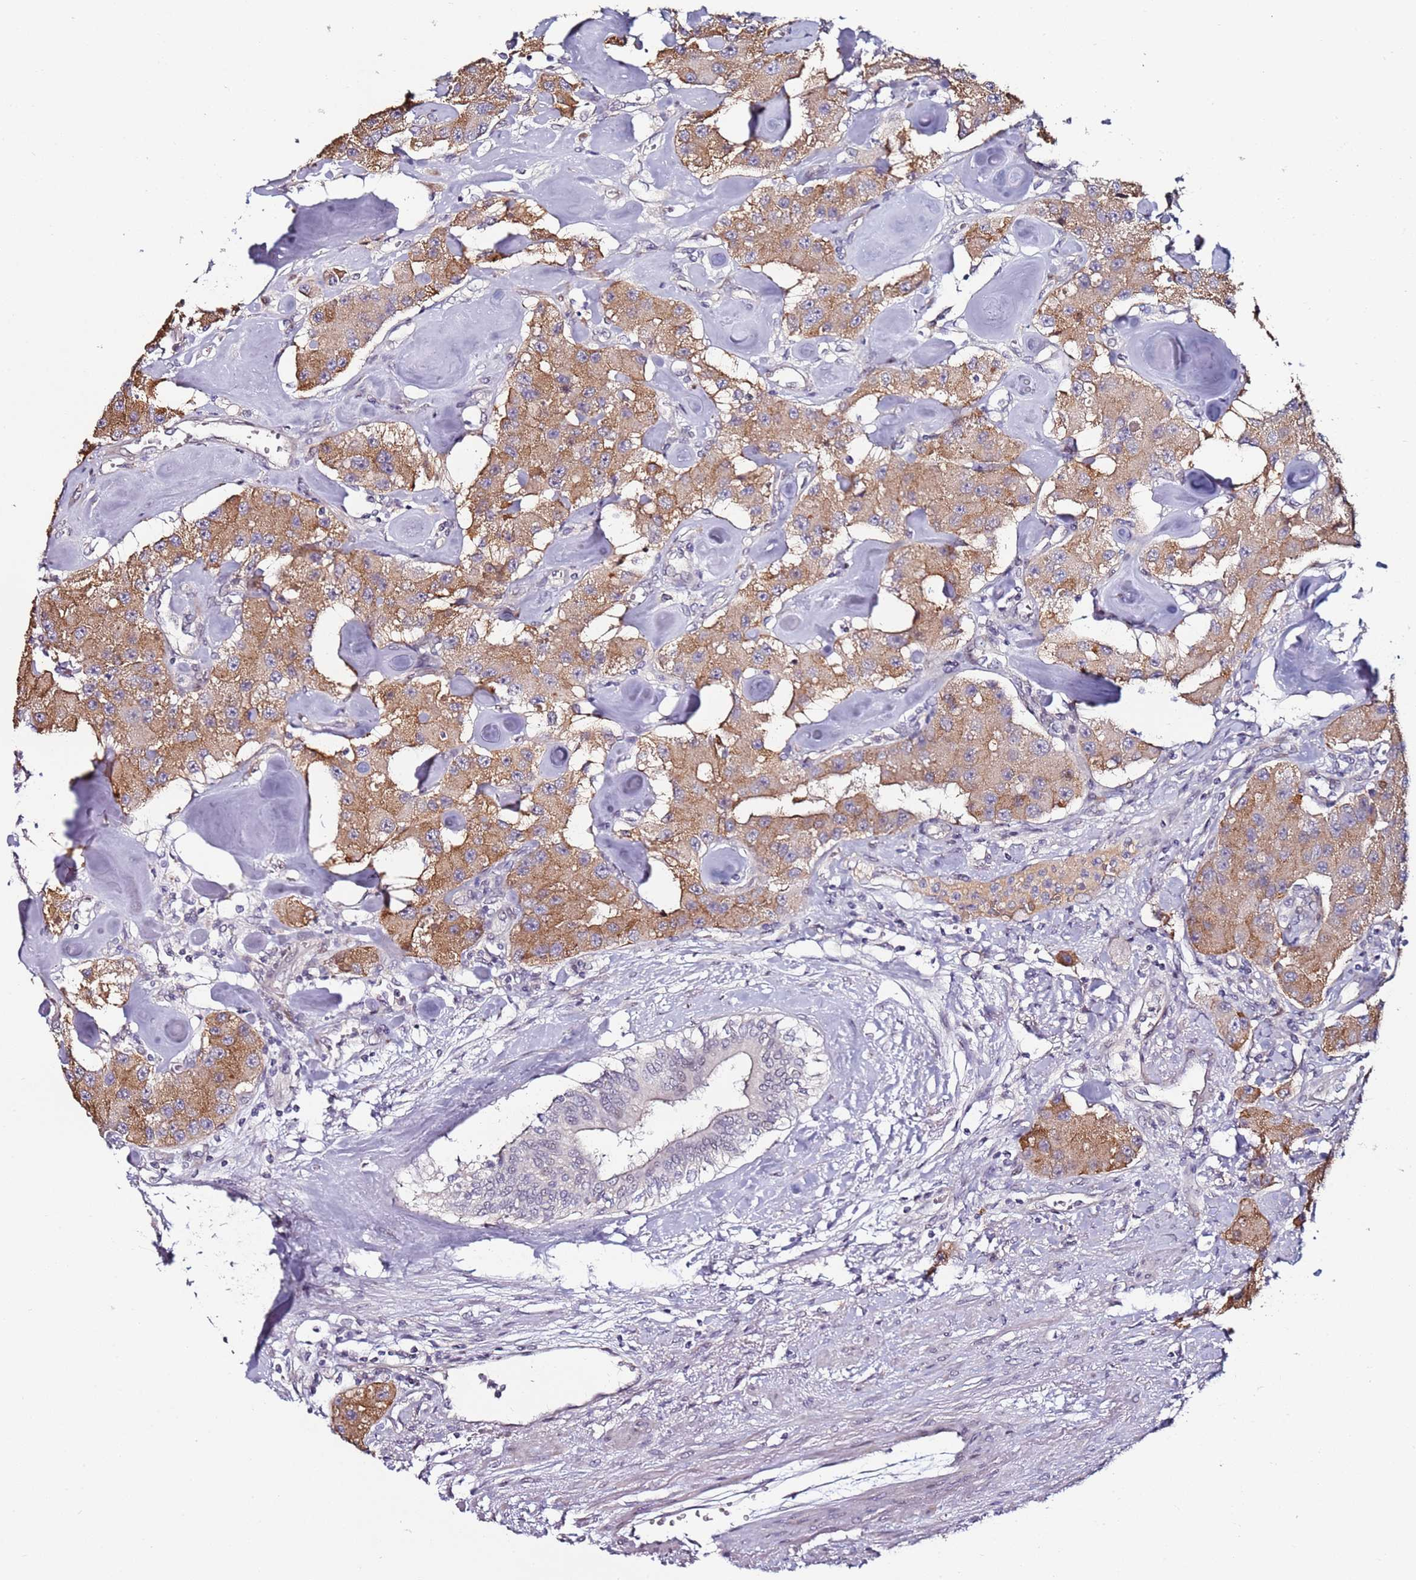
{"staining": {"intensity": "moderate", "quantity": ">75%", "location": "cytoplasmic/membranous"}, "tissue": "carcinoid", "cell_type": "Tumor cells", "image_type": "cancer", "snomed": [{"axis": "morphology", "description": "Carcinoid, malignant, NOS"}, {"axis": "topography", "description": "Pancreas"}], "caption": "Immunohistochemical staining of carcinoid demonstrates medium levels of moderate cytoplasmic/membranous positivity in about >75% of tumor cells. The protein is stained brown, and the nuclei are stained in blue (DAB IHC with brightfield microscopy, high magnification).", "gene": "DUSP28", "patient": {"sex": "male", "age": 41}}